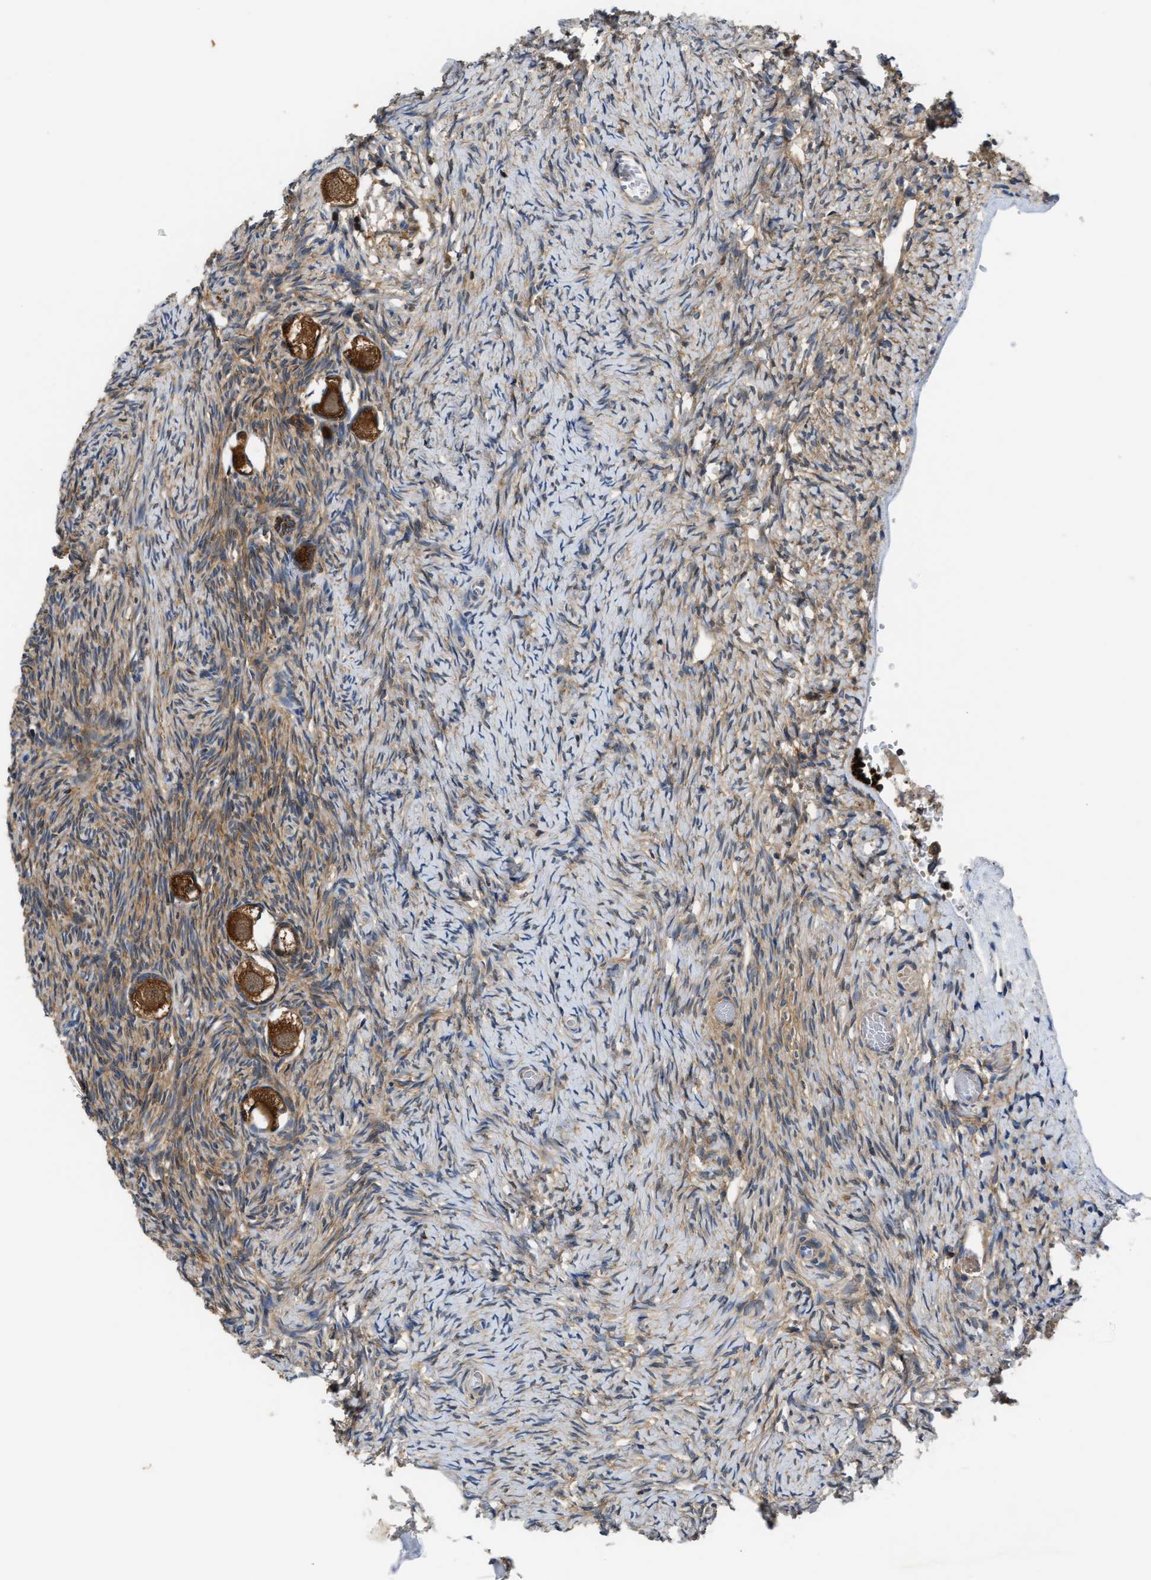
{"staining": {"intensity": "strong", "quantity": ">75%", "location": "cytoplasmic/membranous"}, "tissue": "ovary", "cell_type": "Follicle cells", "image_type": "normal", "snomed": [{"axis": "morphology", "description": "Normal tissue, NOS"}, {"axis": "topography", "description": "Ovary"}], "caption": "About >75% of follicle cells in unremarkable human ovary exhibit strong cytoplasmic/membranous protein positivity as visualized by brown immunohistochemical staining.", "gene": "CCM2", "patient": {"sex": "female", "age": 27}}